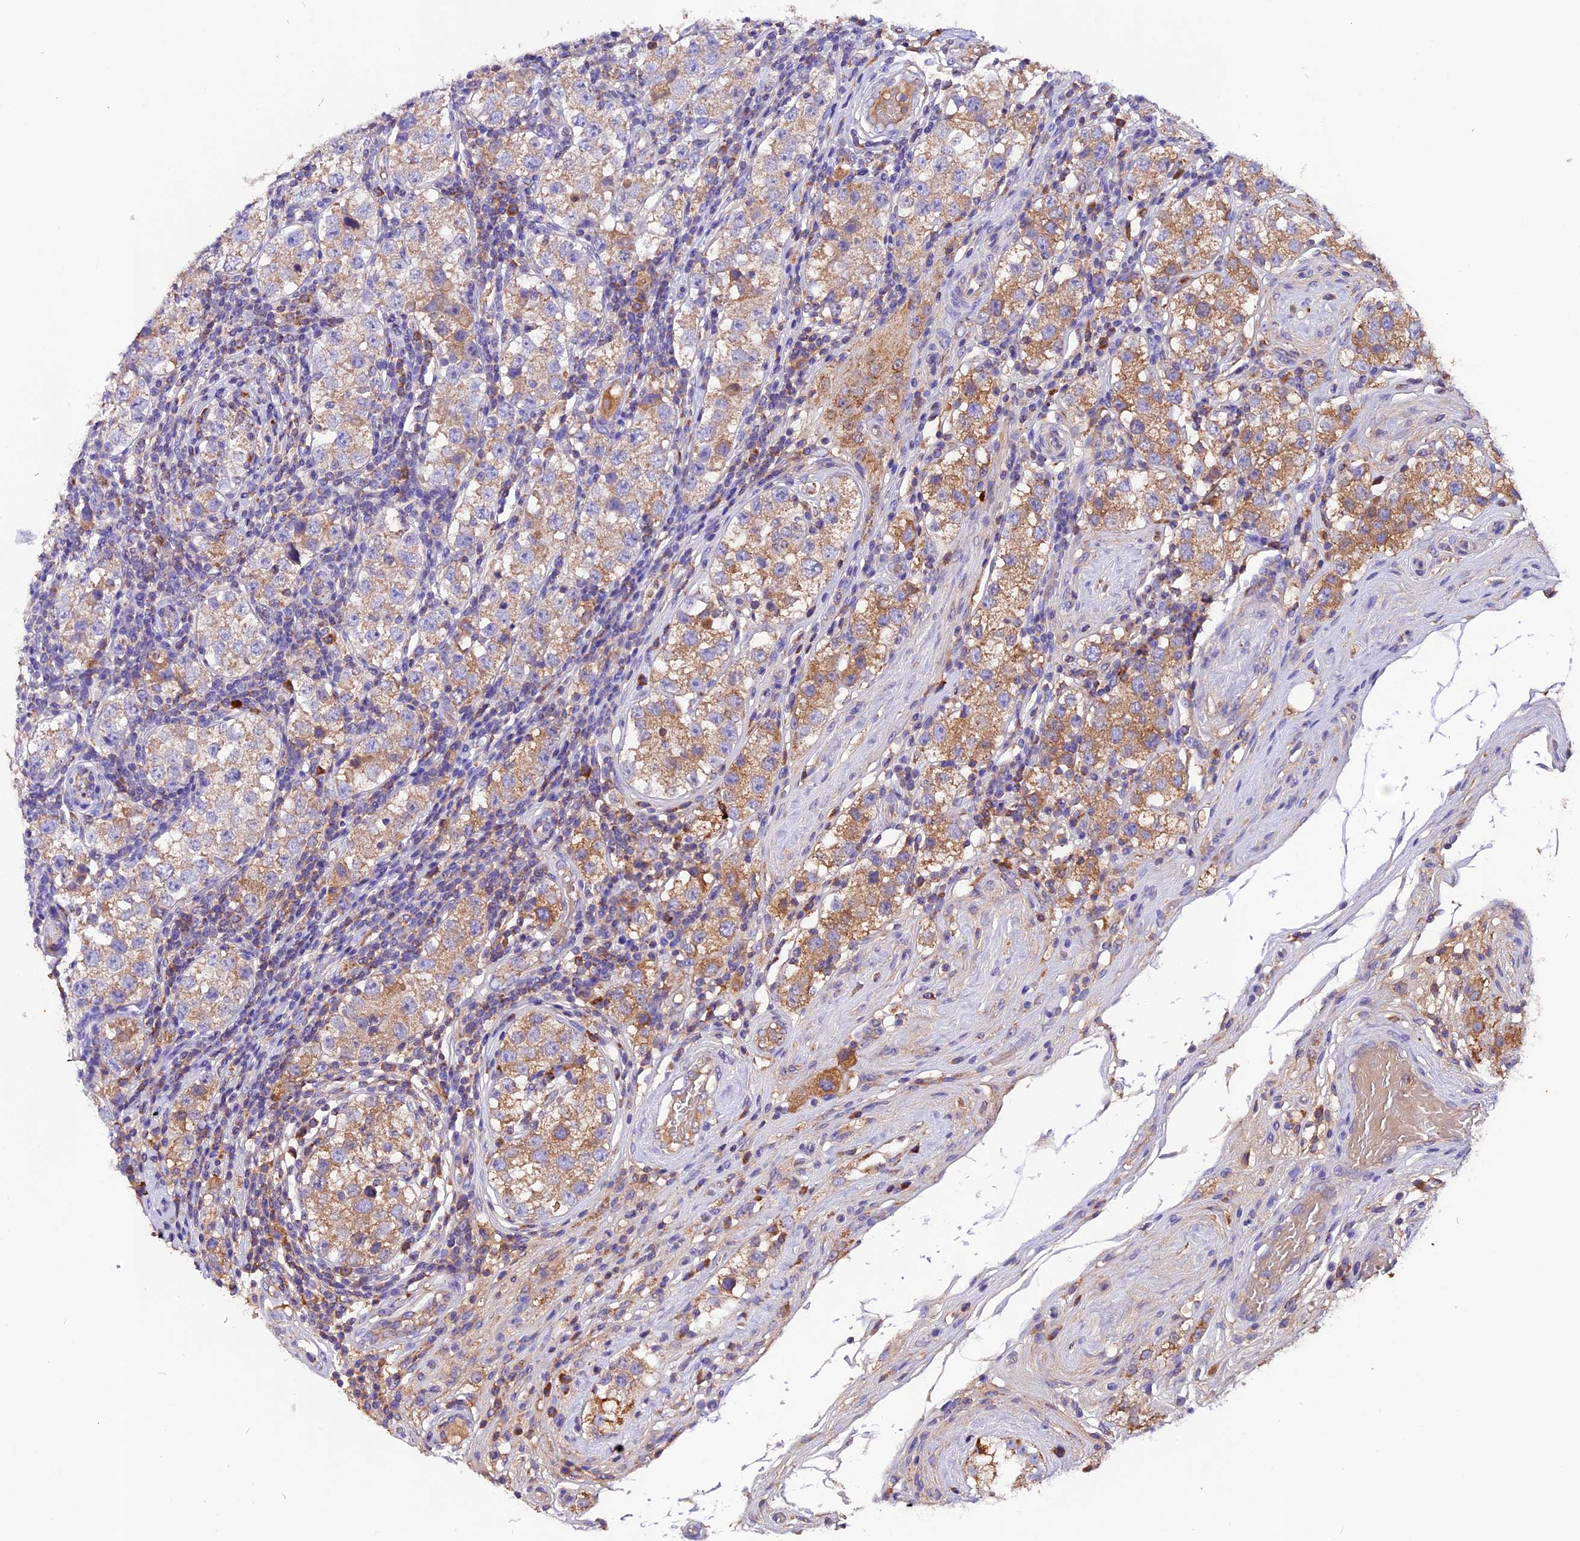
{"staining": {"intensity": "moderate", "quantity": "25%-75%", "location": "cytoplasmic/membranous"}, "tissue": "testis cancer", "cell_type": "Tumor cells", "image_type": "cancer", "snomed": [{"axis": "morphology", "description": "Seminoma, NOS"}, {"axis": "topography", "description": "Testis"}], "caption": "Tumor cells reveal medium levels of moderate cytoplasmic/membranous positivity in about 25%-75% of cells in testis cancer. The protein of interest is stained brown, and the nuclei are stained in blue (DAB (3,3'-diaminobenzidine) IHC with brightfield microscopy, high magnification).", "gene": "SIX5", "patient": {"sex": "male", "age": 34}}